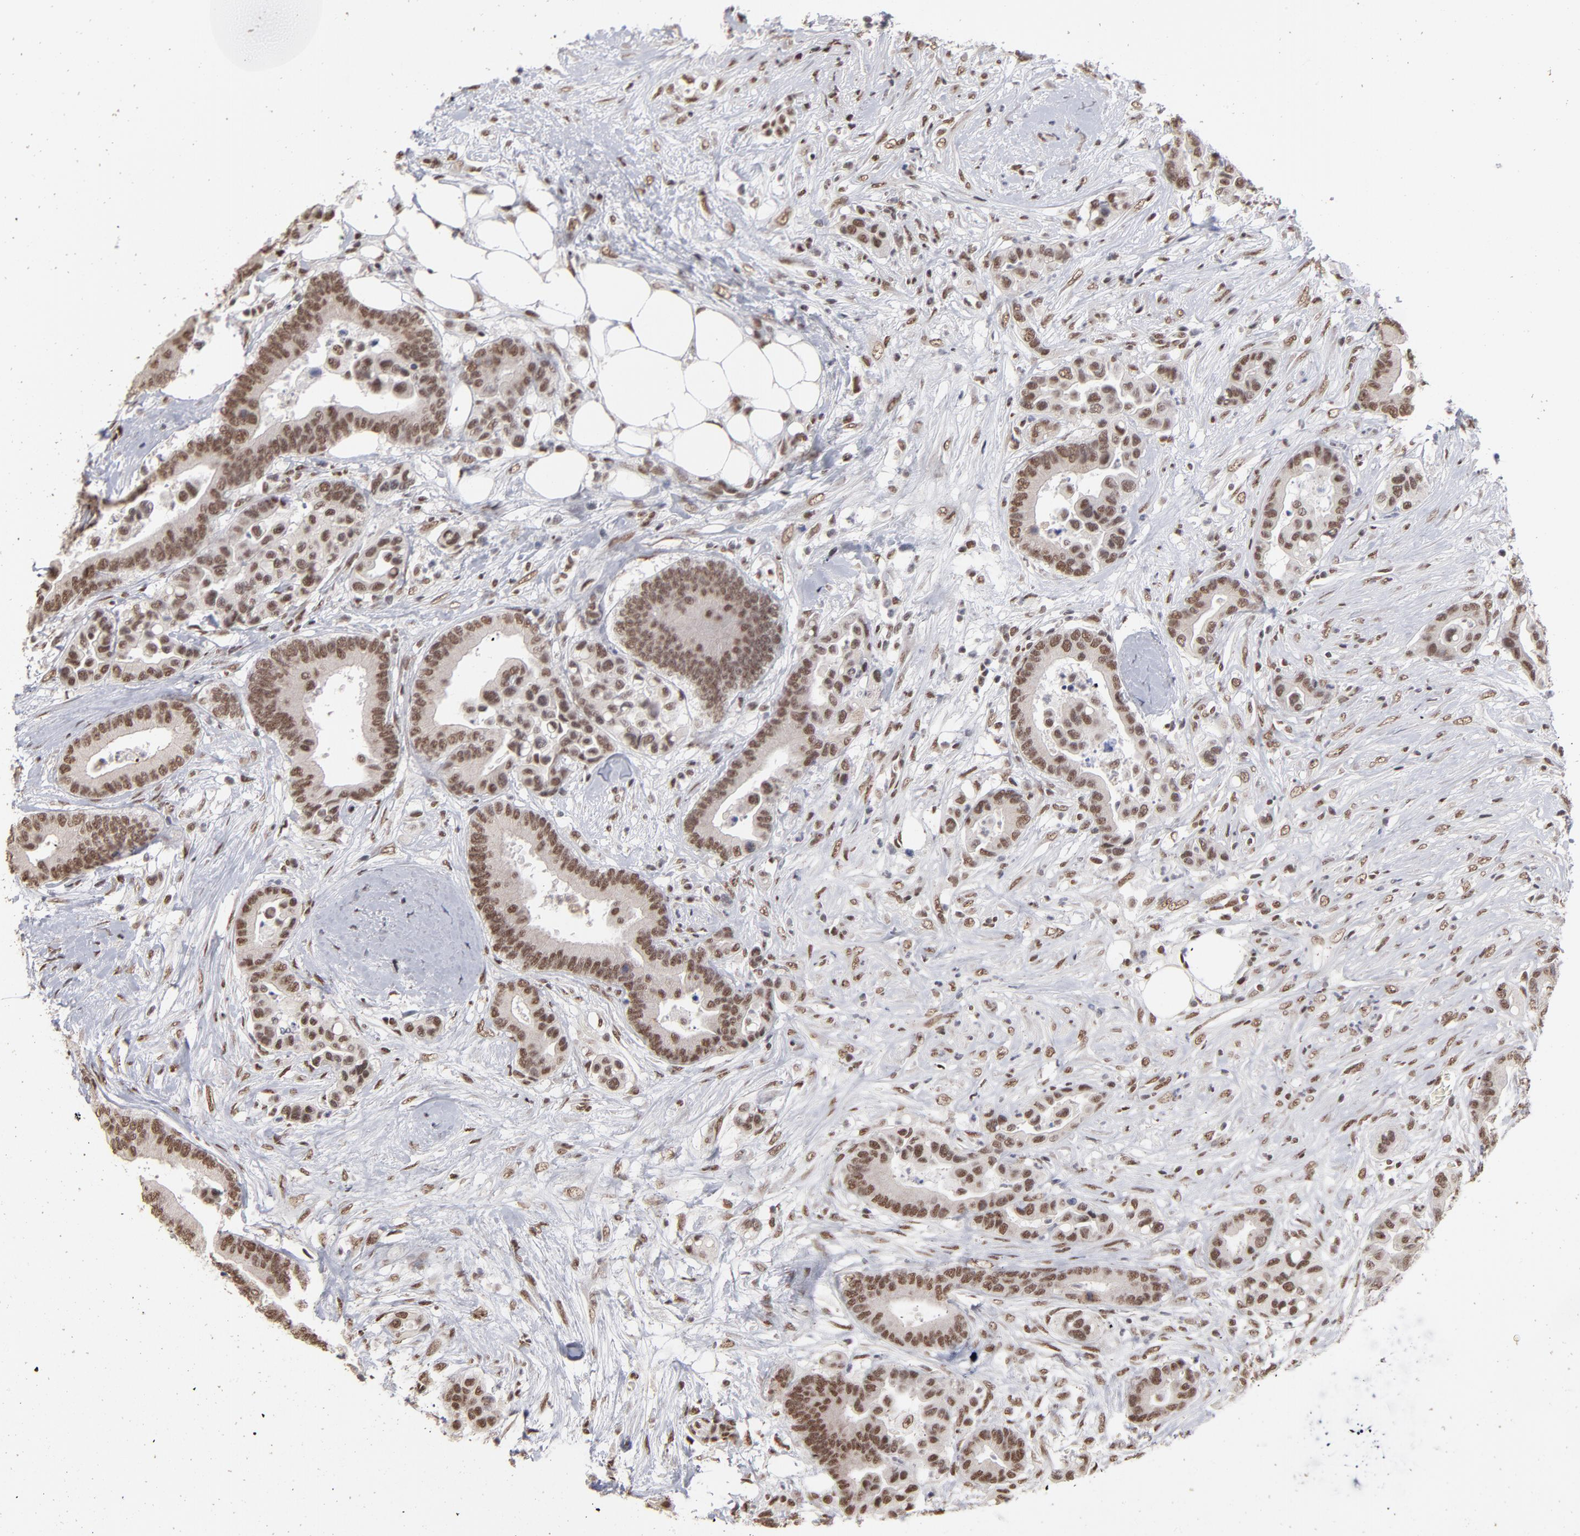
{"staining": {"intensity": "moderate", "quantity": ">75%", "location": "cytoplasmic/membranous,nuclear"}, "tissue": "colorectal cancer", "cell_type": "Tumor cells", "image_type": "cancer", "snomed": [{"axis": "morphology", "description": "Adenocarcinoma, NOS"}, {"axis": "topography", "description": "Colon"}], "caption": "Protein expression analysis of human colorectal adenocarcinoma reveals moderate cytoplasmic/membranous and nuclear staining in about >75% of tumor cells.", "gene": "ZNF3", "patient": {"sex": "male", "age": 82}}